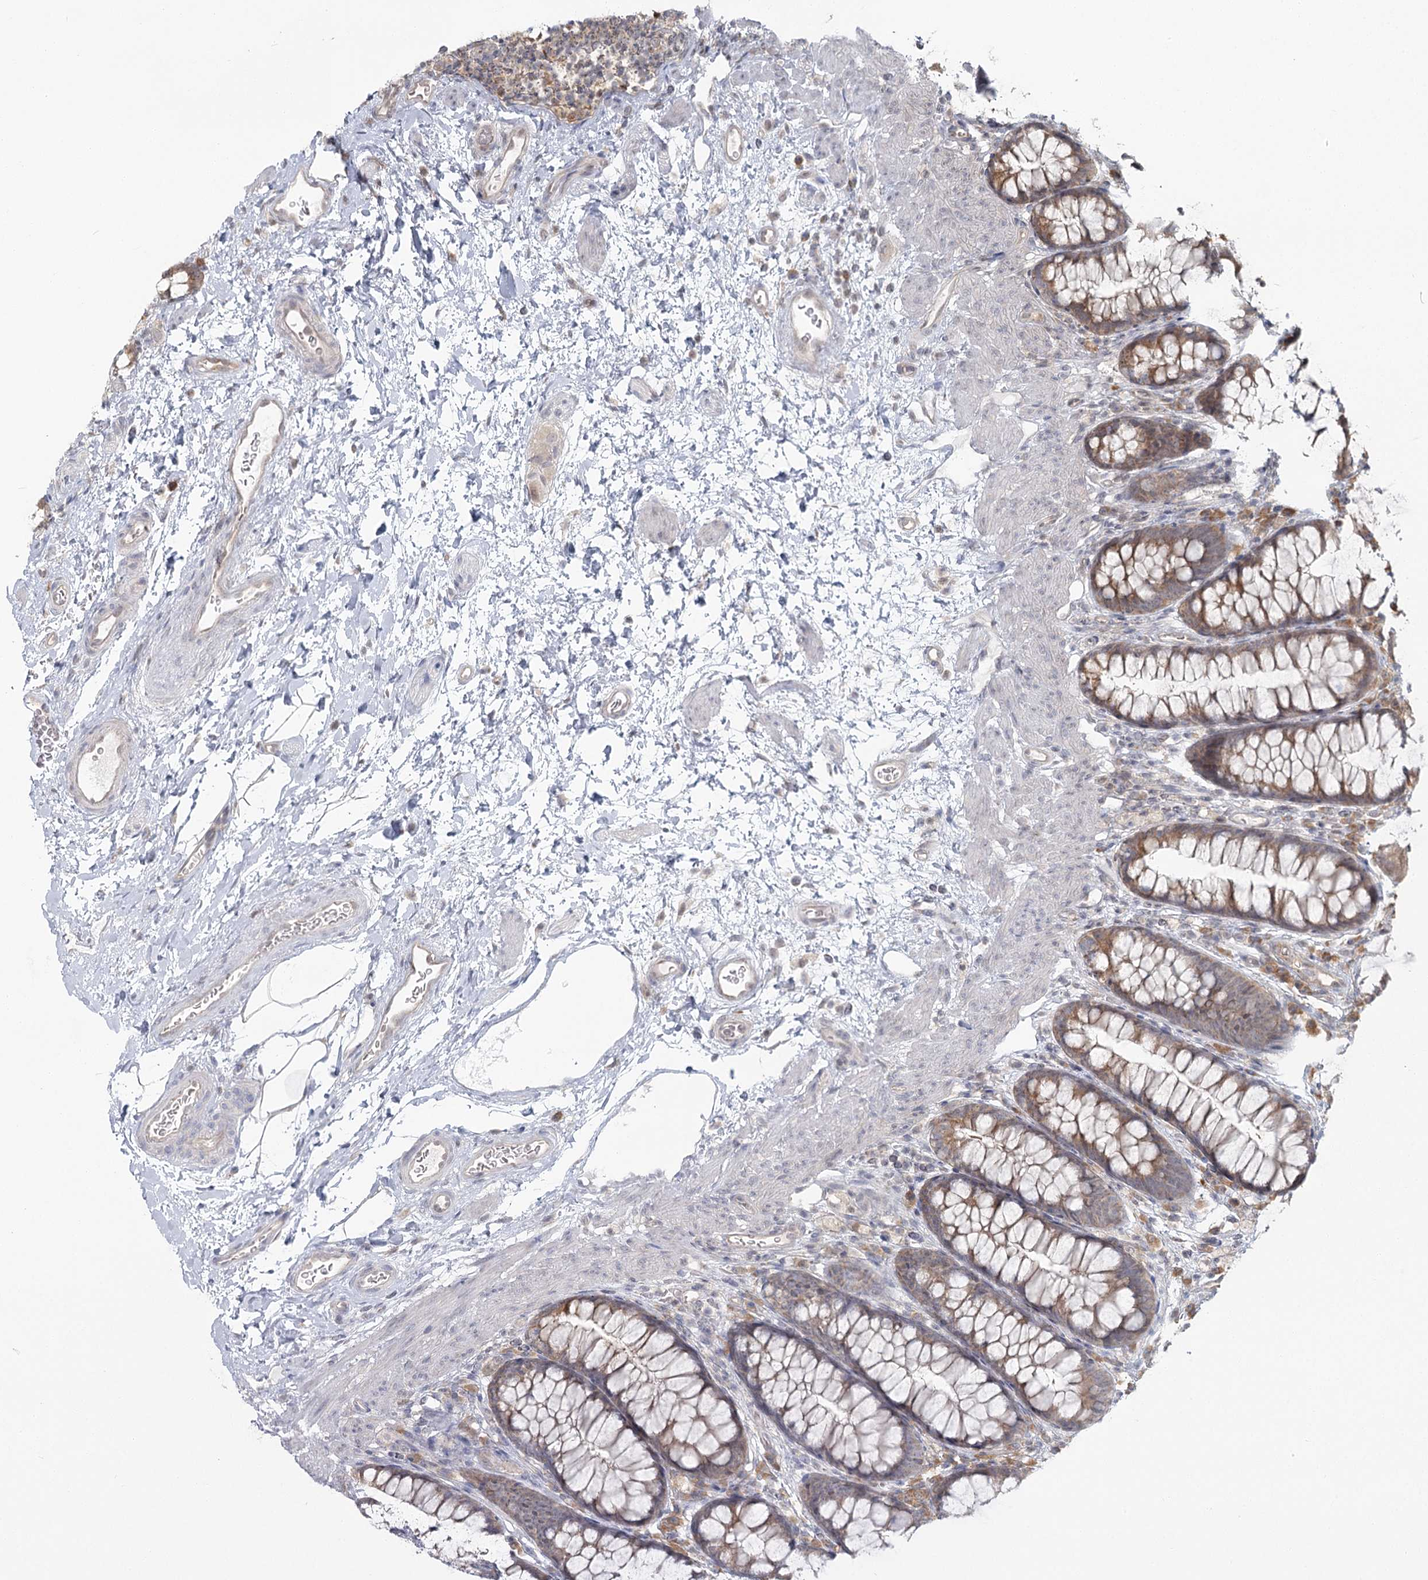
{"staining": {"intensity": "weak", "quantity": "25%-75%", "location": "cytoplasmic/membranous"}, "tissue": "colon", "cell_type": "Endothelial cells", "image_type": "normal", "snomed": [{"axis": "morphology", "description": "Normal tissue, NOS"}, {"axis": "topography", "description": "Colon"}], "caption": "A histopathology image showing weak cytoplasmic/membranous positivity in about 25%-75% of endothelial cells in normal colon, as visualized by brown immunohistochemical staining.", "gene": "THNSL1", "patient": {"sex": "female", "age": 62}}